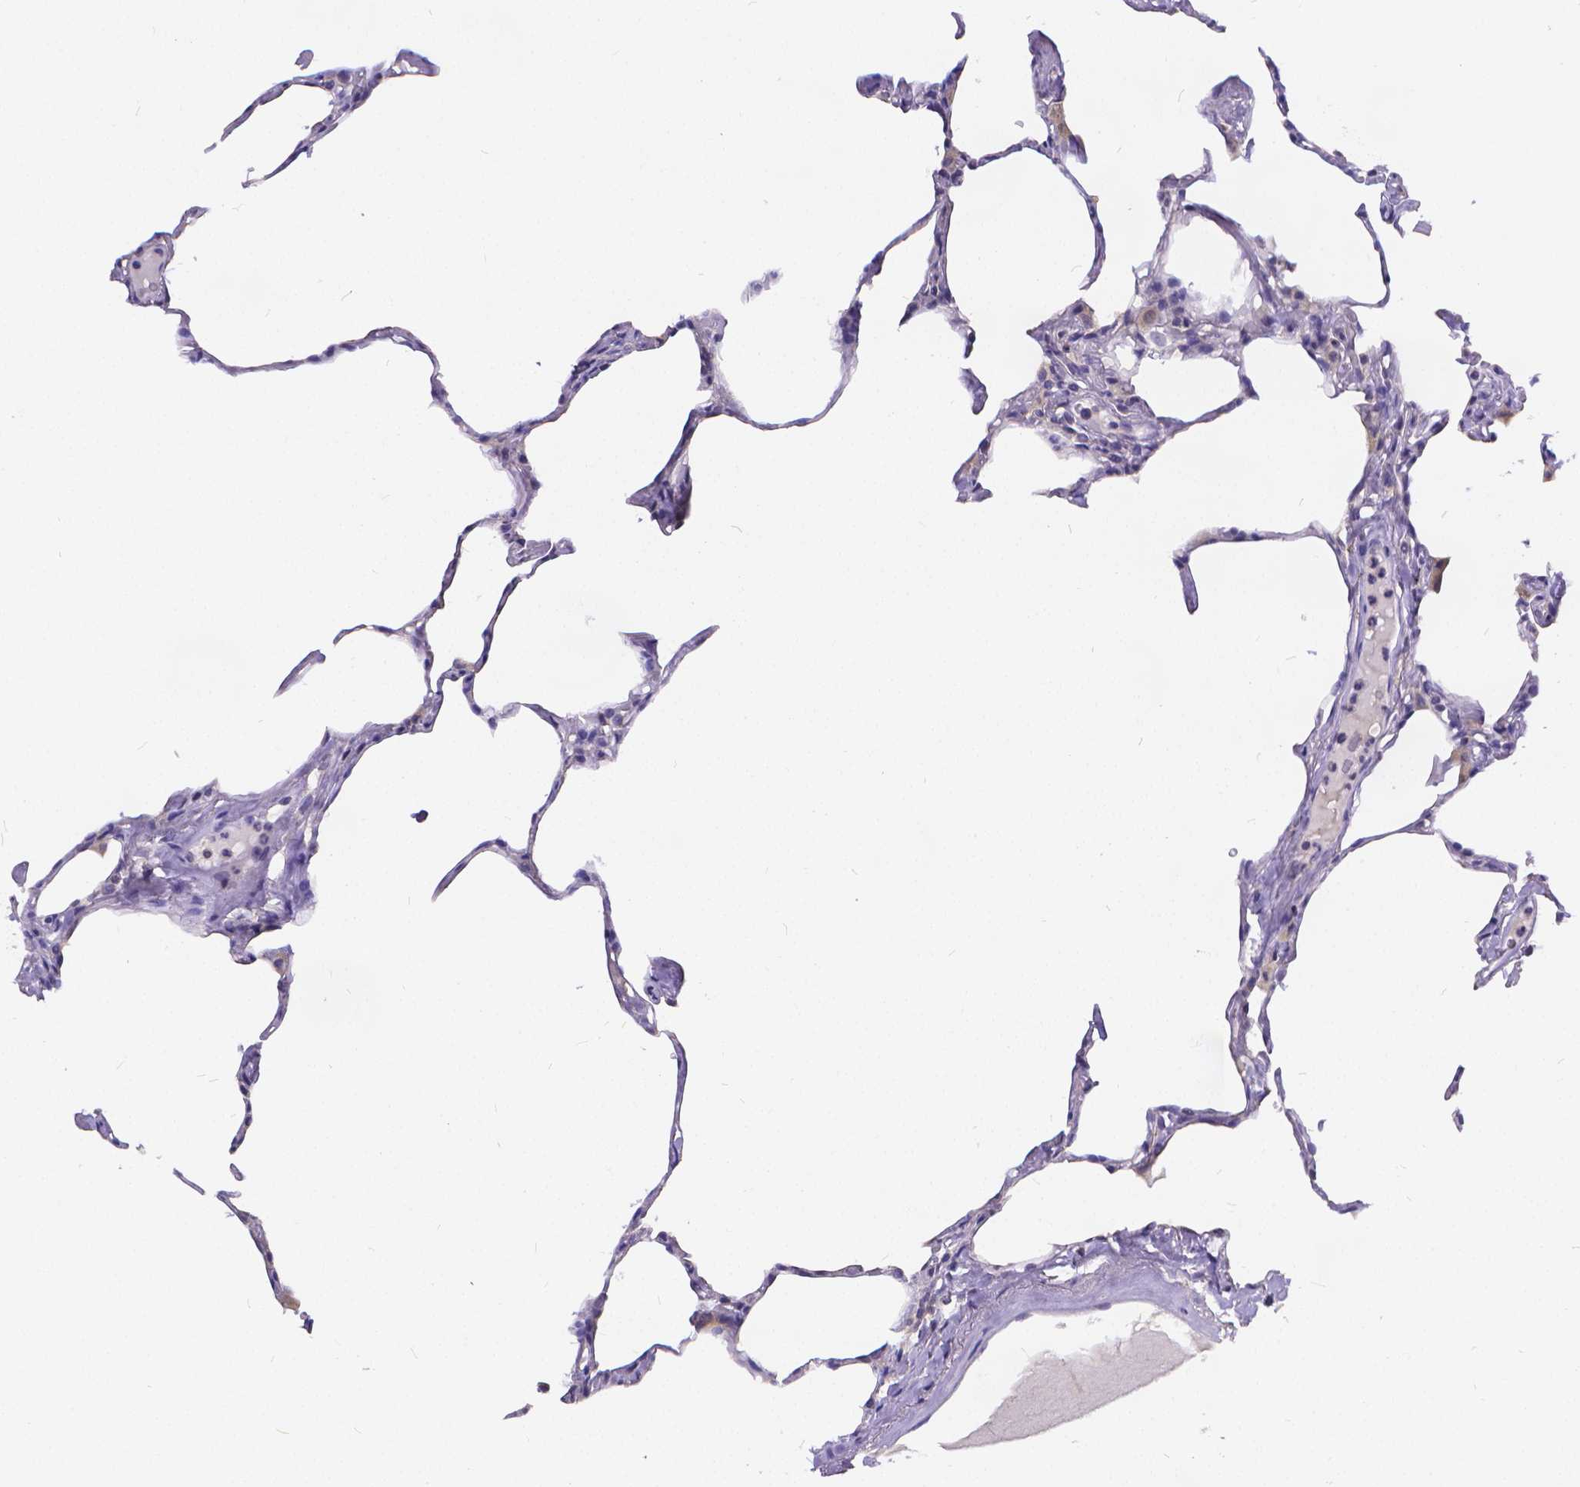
{"staining": {"intensity": "negative", "quantity": "none", "location": "none"}, "tissue": "lung", "cell_type": "Alveolar cells", "image_type": "normal", "snomed": [{"axis": "morphology", "description": "Normal tissue, NOS"}, {"axis": "topography", "description": "Lung"}], "caption": "Immunohistochemistry (IHC) micrograph of normal human lung stained for a protein (brown), which shows no positivity in alveolar cells. (Brightfield microscopy of DAB IHC at high magnification).", "gene": "GLRB", "patient": {"sex": "male", "age": 65}}